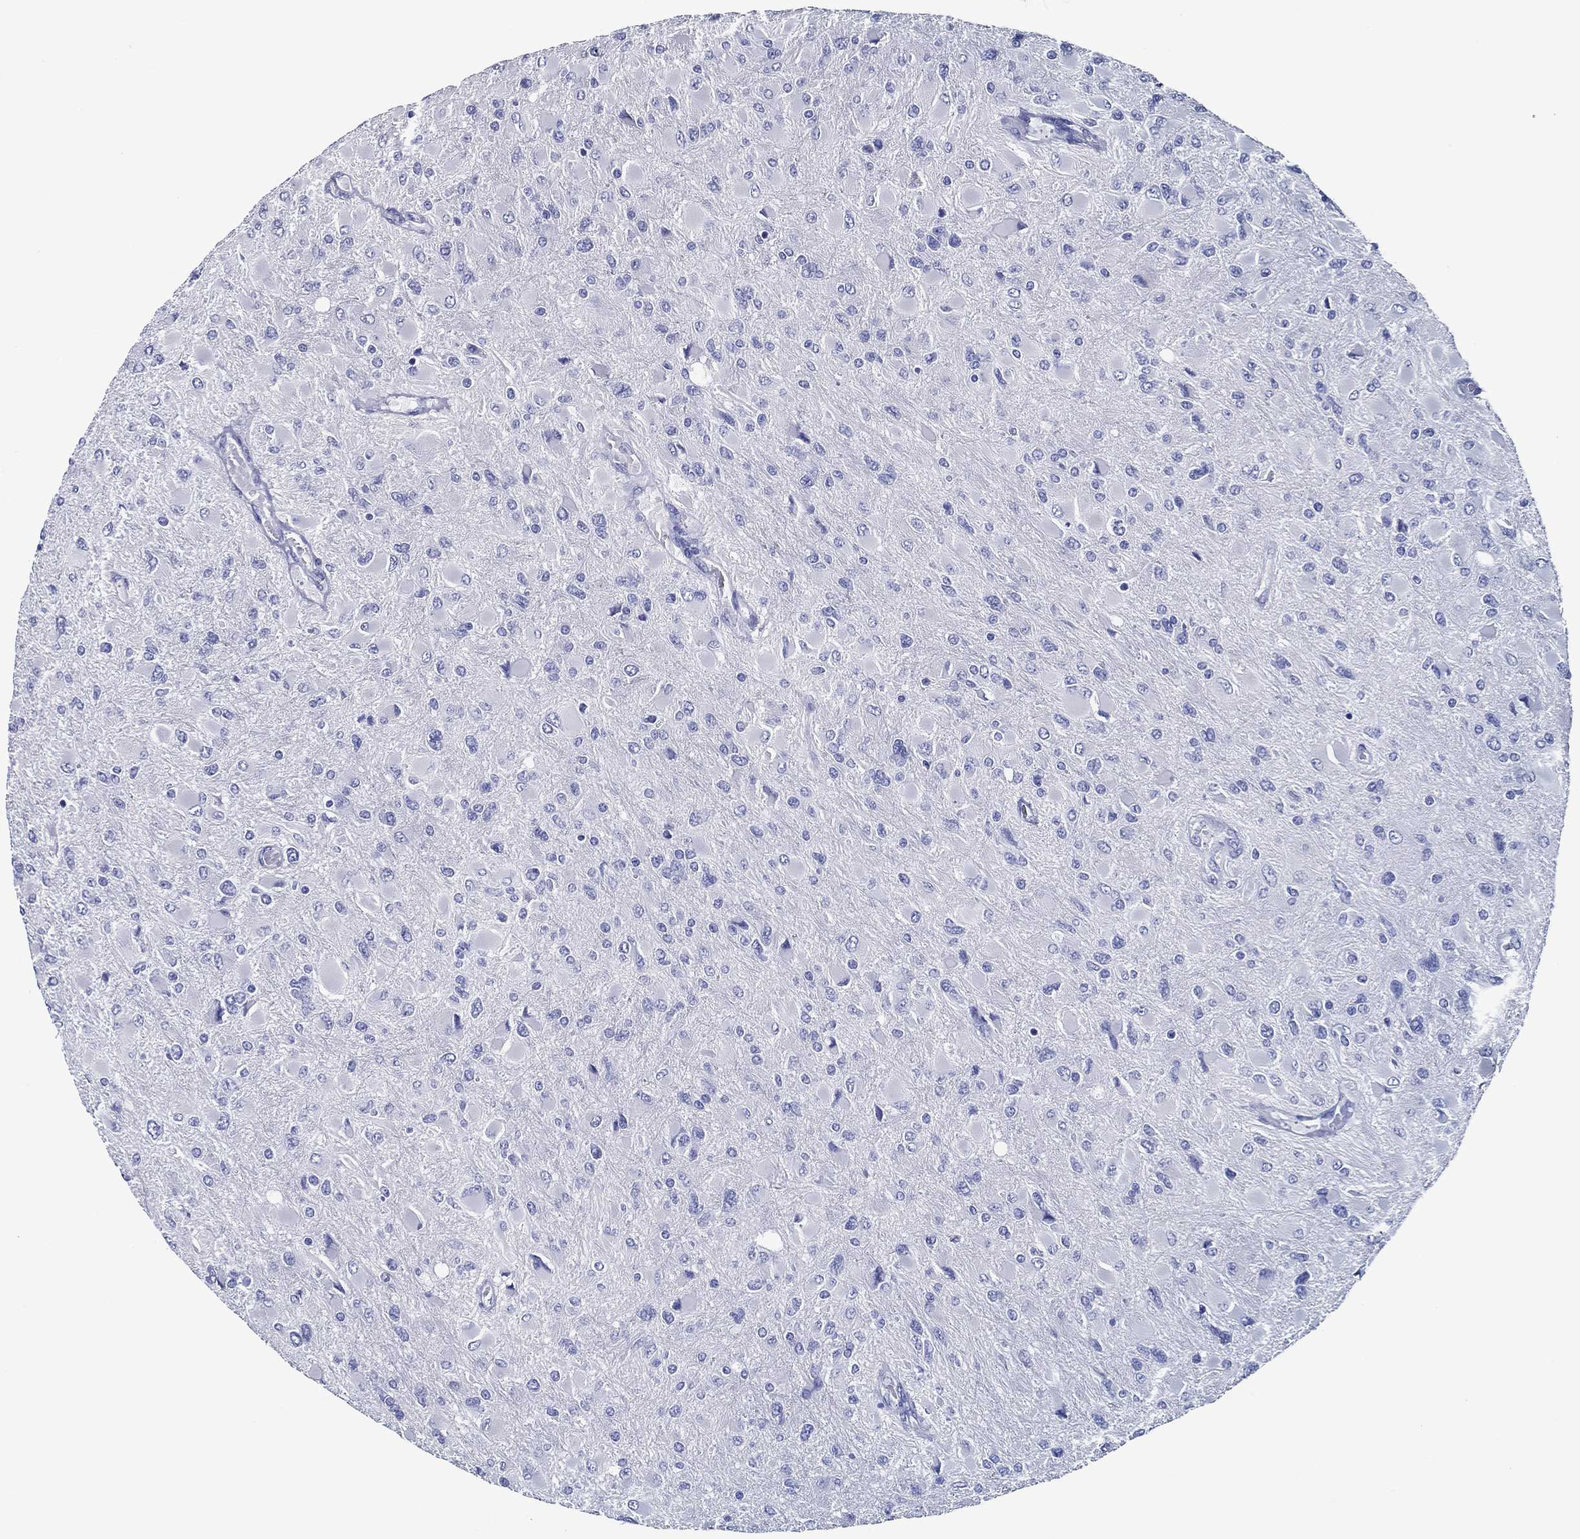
{"staining": {"intensity": "negative", "quantity": "none", "location": "none"}, "tissue": "glioma", "cell_type": "Tumor cells", "image_type": "cancer", "snomed": [{"axis": "morphology", "description": "Glioma, malignant, High grade"}, {"axis": "topography", "description": "Cerebral cortex"}], "caption": "IHC micrograph of neoplastic tissue: malignant glioma (high-grade) stained with DAB exhibits no significant protein staining in tumor cells.", "gene": "ACE2", "patient": {"sex": "female", "age": 36}}